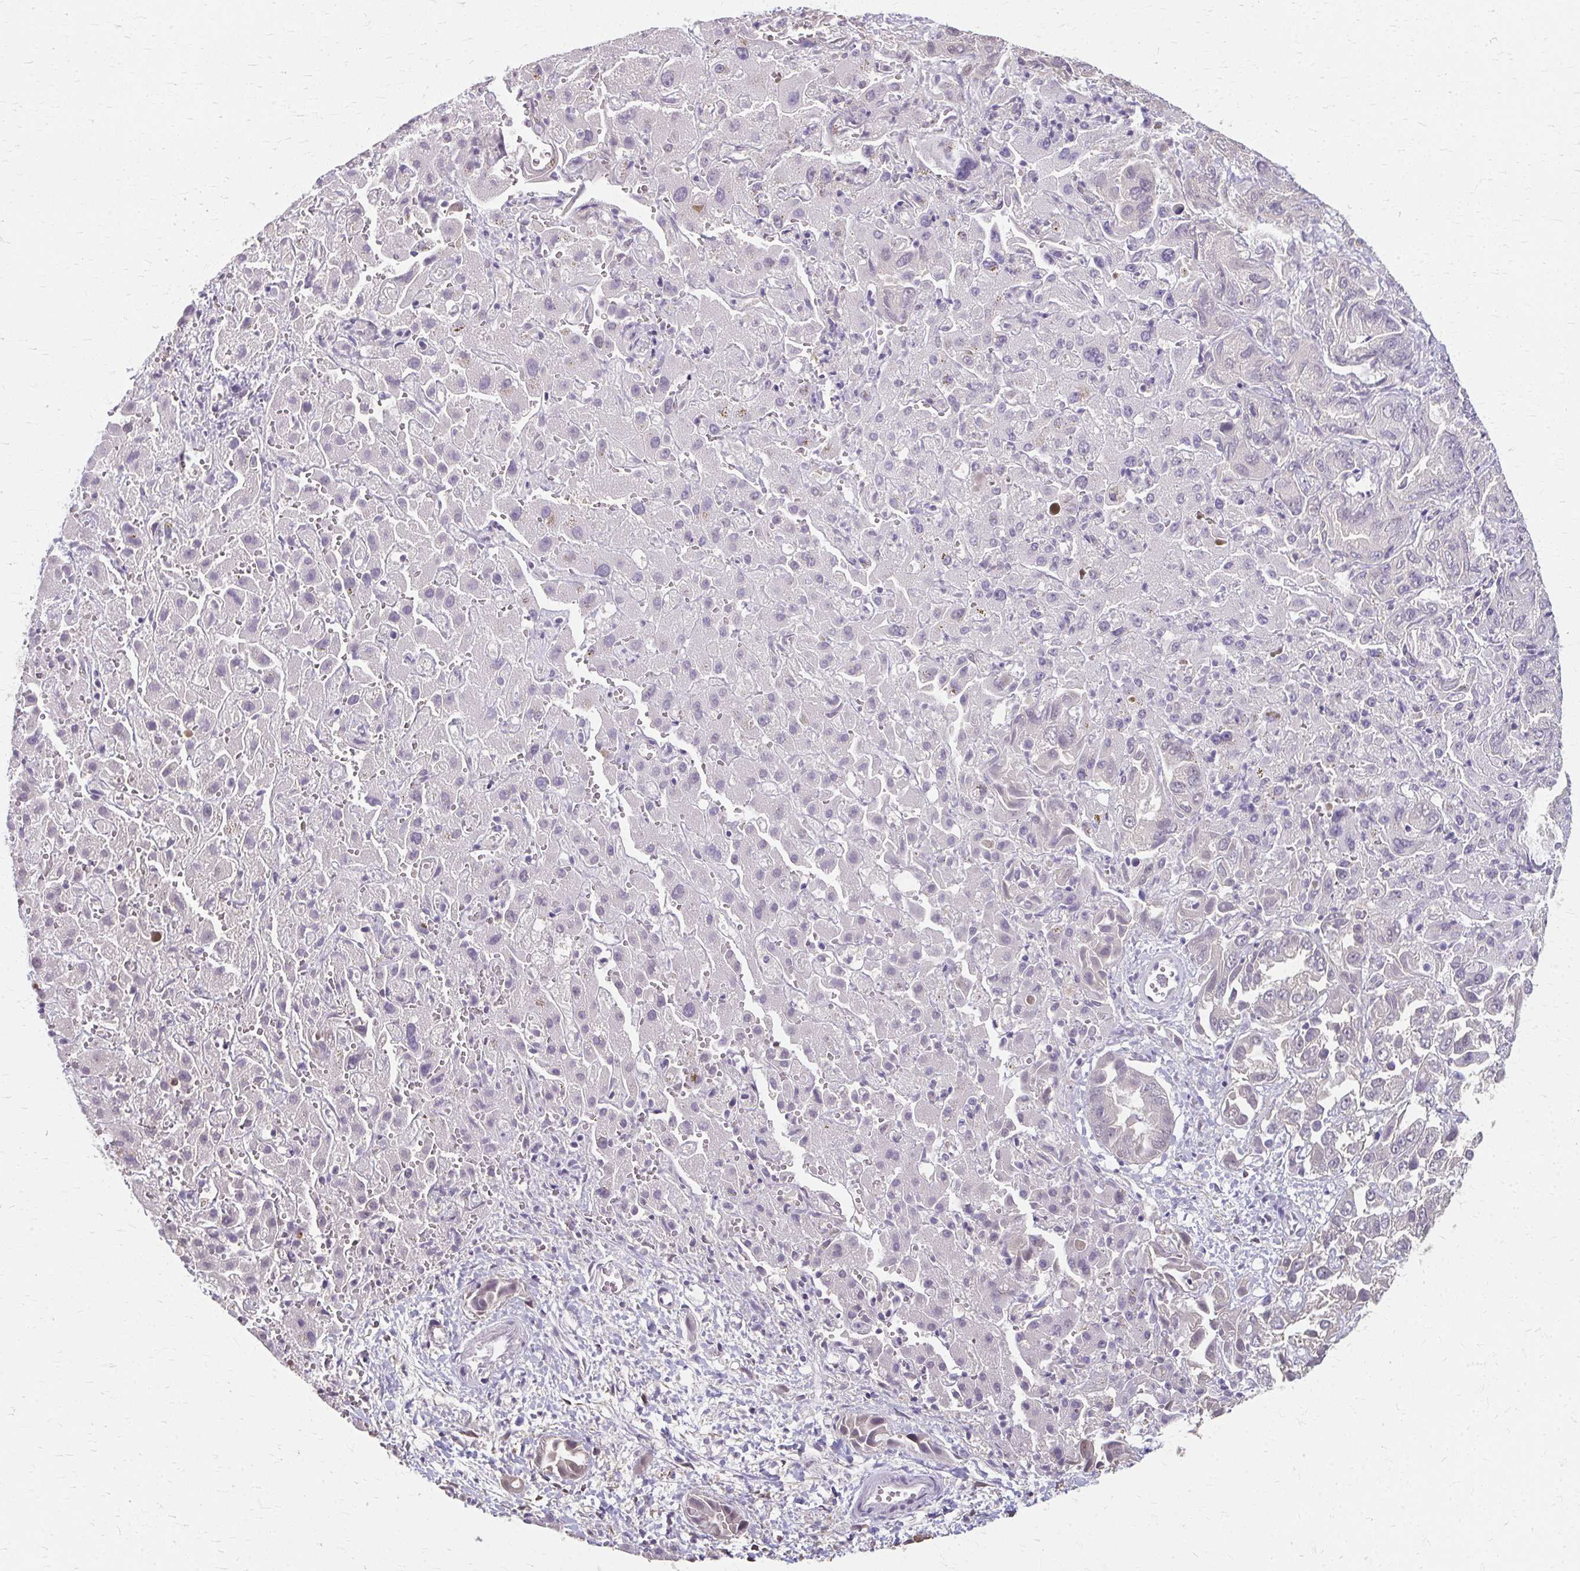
{"staining": {"intensity": "negative", "quantity": "none", "location": "none"}, "tissue": "liver cancer", "cell_type": "Tumor cells", "image_type": "cancer", "snomed": [{"axis": "morphology", "description": "Cholangiocarcinoma"}, {"axis": "topography", "description": "Liver"}], "caption": "This micrograph is of liver cholangiocarcinoma stained with immunohistochemistry (IHC) to label a protein in brown with the nuclei are counter-stained blue. There is no staining in tumor cells.", "gene": "RABGAP1L", "patient": {"sex": "female", "age": 52}}